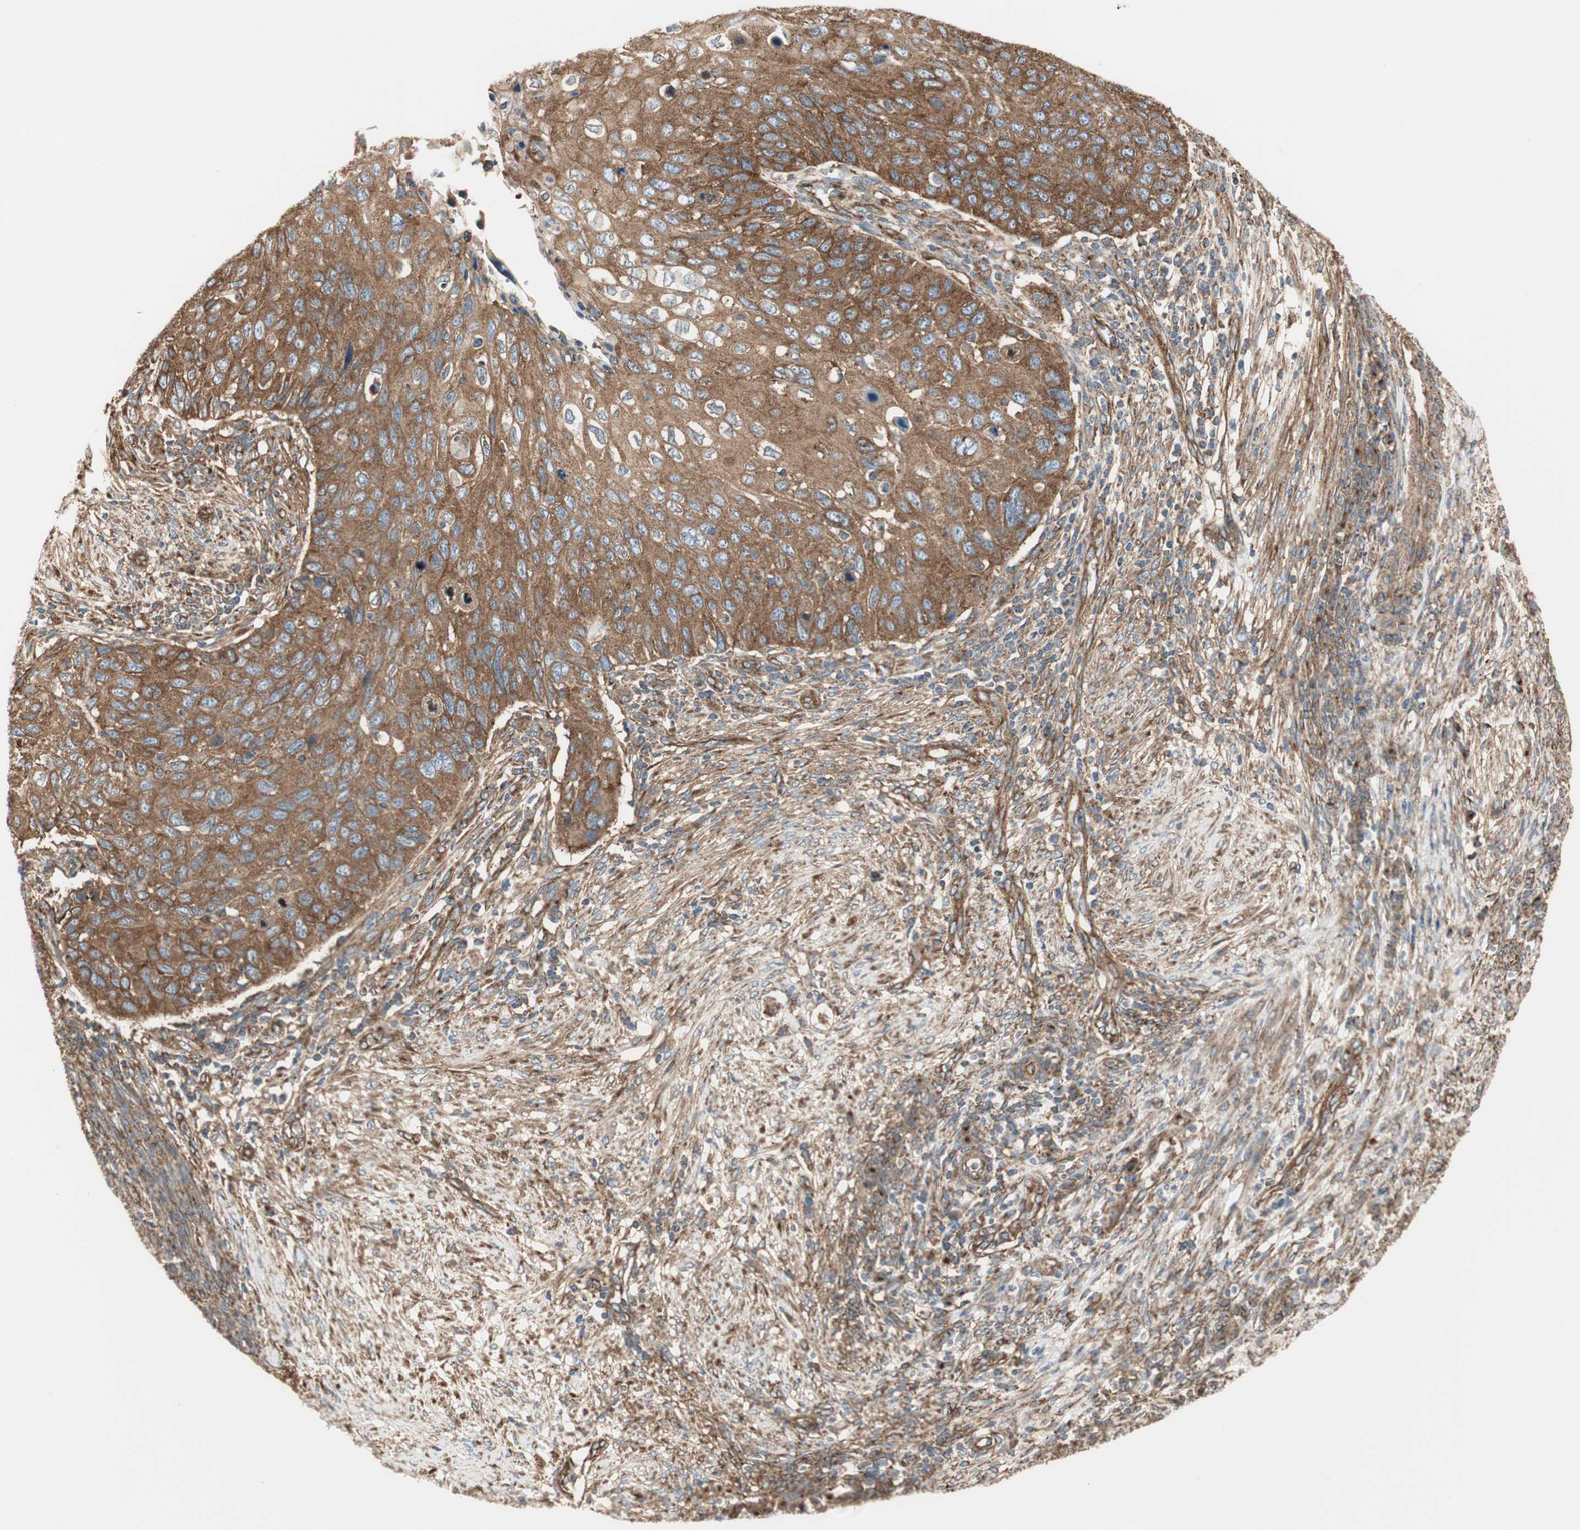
{"staining": {"intensity": "strong", "quantity": ">75%", "location": "cytoplasmic/membranous"}, "tissue": "cervical cancer", "cell_type": "Tumor cells", "image_type": "cancer", "snomed": [{"axis": "morphology", "description": "Squamous cell carcinoma, NOS"}, {"axis": "topography", "description": "Cervix"}], "caption": "This is a micrograph of immunohistochemistry (IHC) staining of cervical cancer, which shows strong expression in the cytoplasmic/membranous of tumor cells.", "gene": "H6PD", "patient": {"sex": "female", "age": 70}}